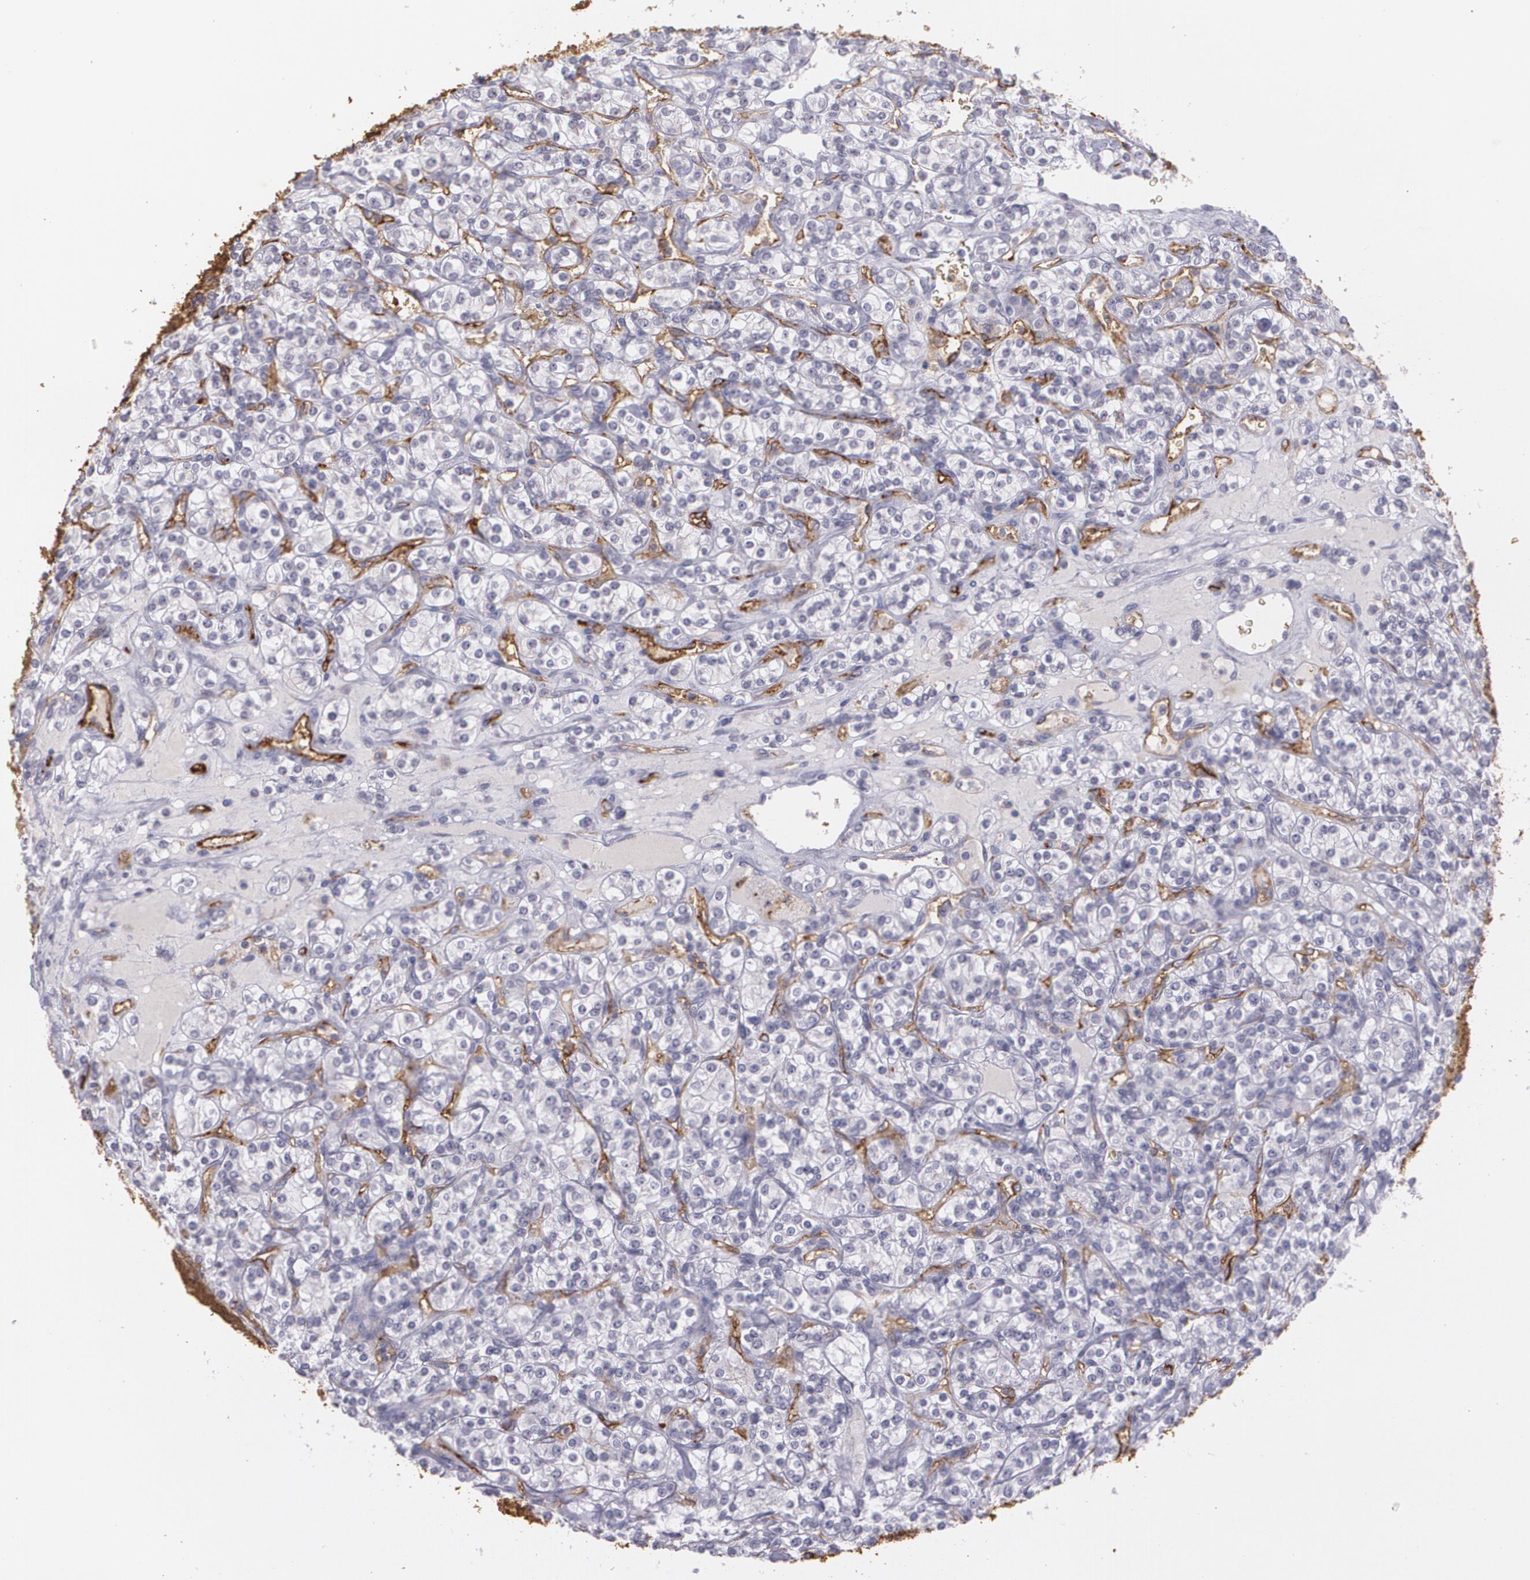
{"staining": {"intensity": "negative", "quantity": "none", "location": "none"}, "tissue": "renal cancer", "cell_type": "Tumor cells", "image_type": "cancer", "snomed": [{"axis": "morphology", "description": "Adenocarcinoma, NOS"}, {"axis": "topography", "description": "Kidney"}], "caption": "Immunohistochemical staining of human adenocarcinoma (renal) exhibits no significant positivity in tumor cells.", "gene": "ACE", "patient": {"sex": "male", "age": 77}}